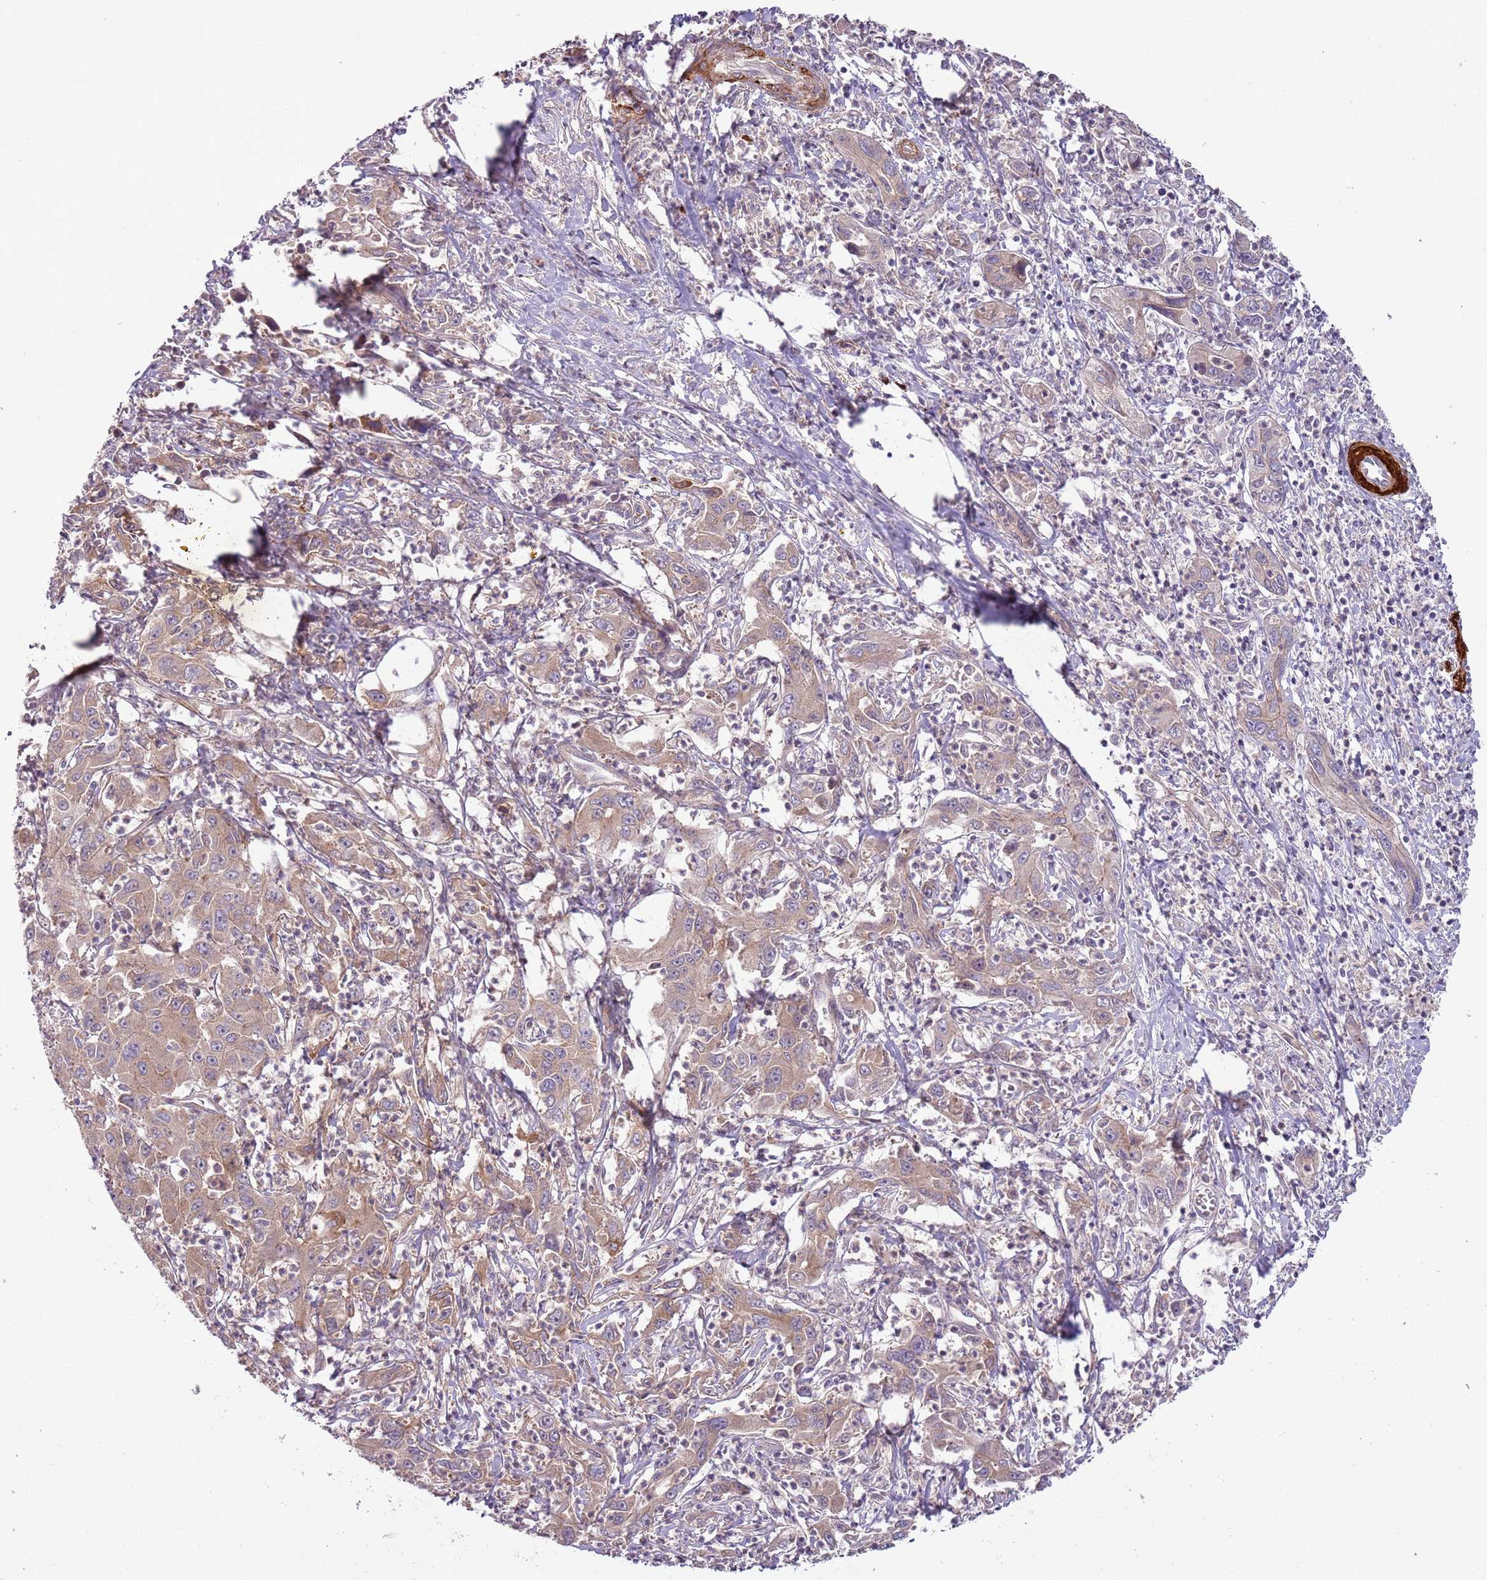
{"staining": {"intensity": "weak", "quantity": ">75%", "location": "cytoplasmic/membranous"}, "tissue": "liver cancer", "cell_type": "Tumor cells", "image_type": "cancer", "snomed": [{"axis": "morphology", "description": "Carcinoma, Hepatocellular, NOS"}, {"axis": "topography", "description": "Liver"}], "caption": "IHC of liver hepatocellular carcinoma displays low levels of weak cytoplasmic/membranous staining in approximately >75% of tumor cells.", "gene": "RNF128", "patient": {"sex": "male", "age": 63}}